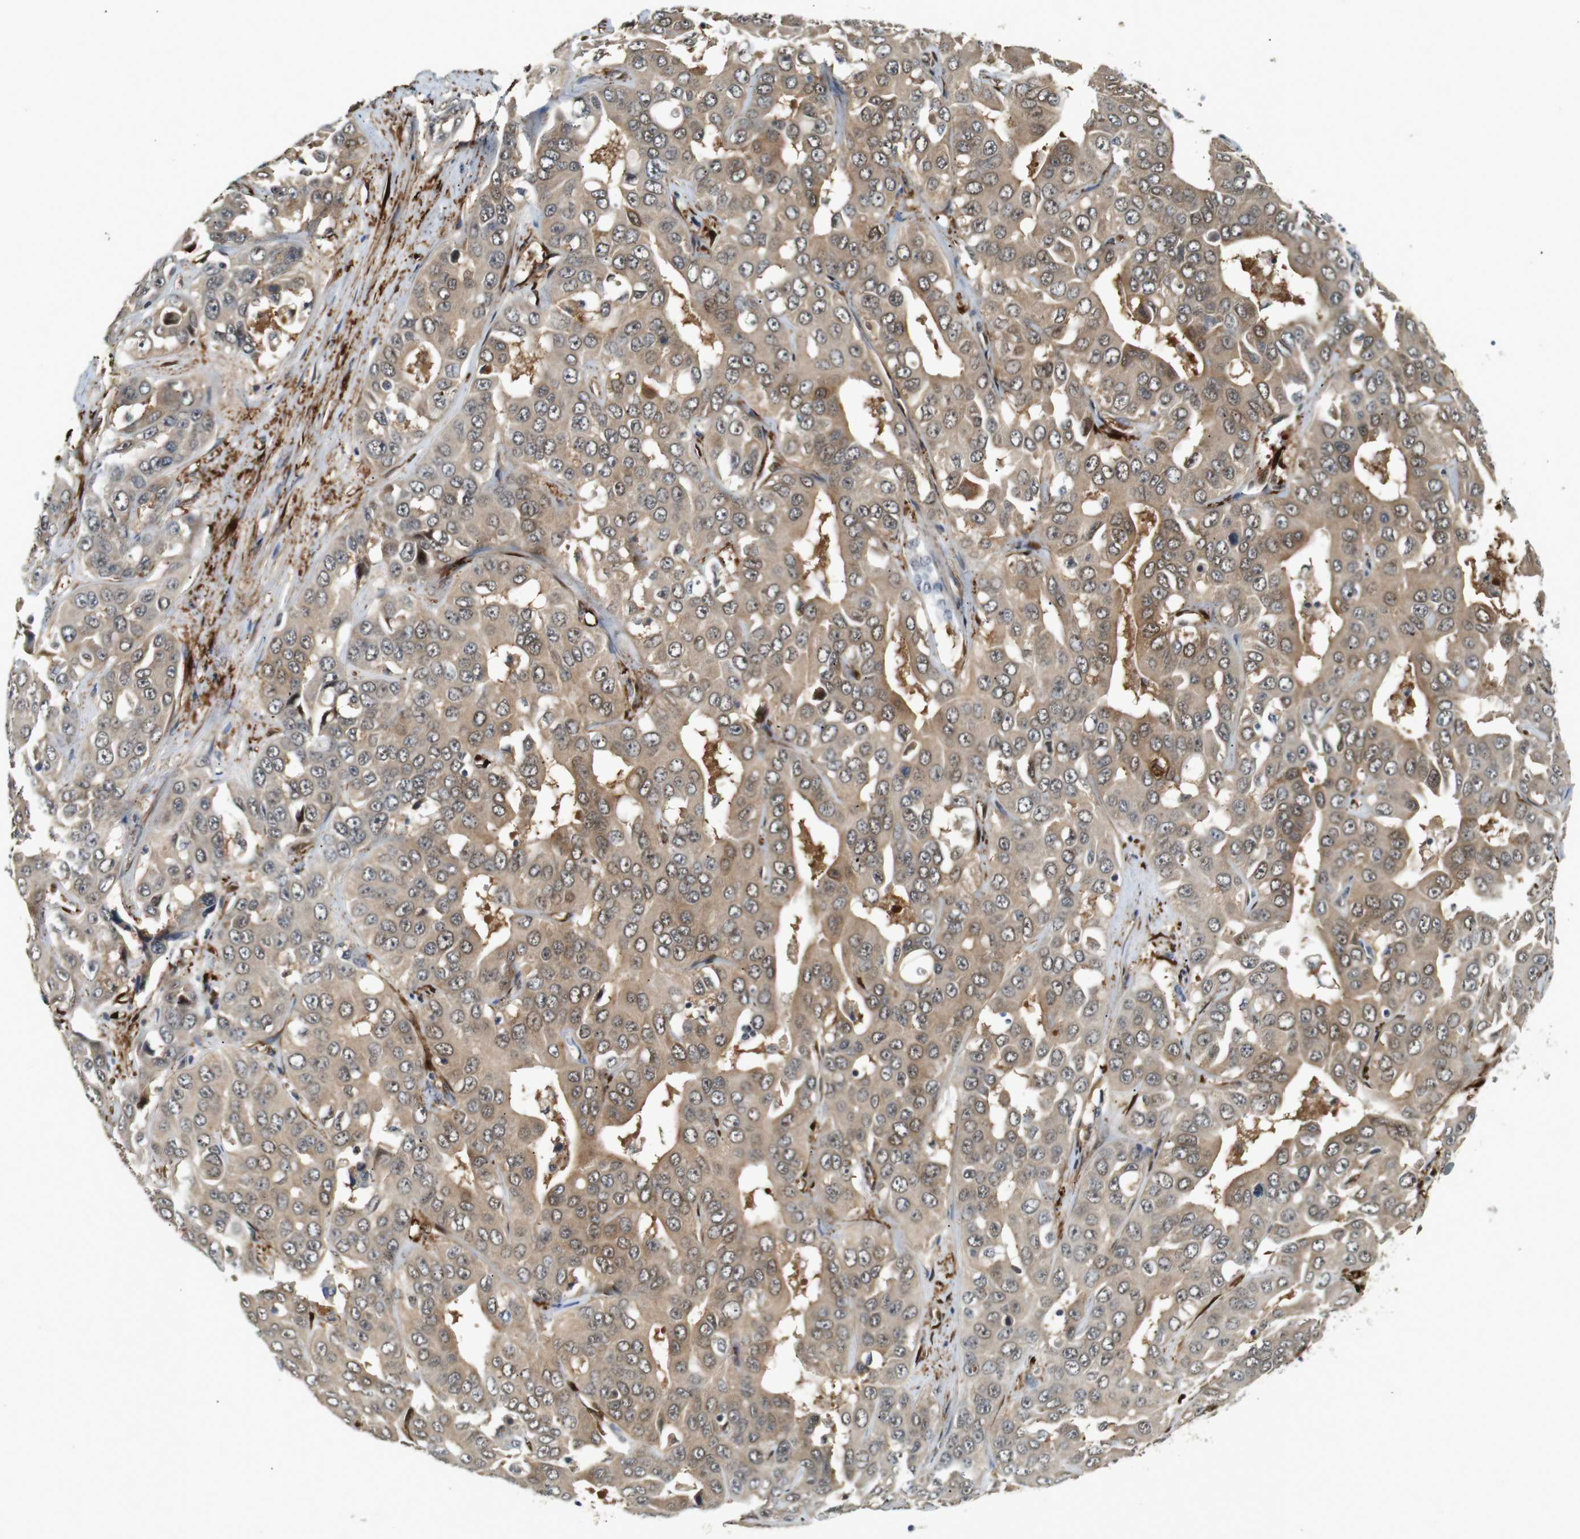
{"staining": {"intensity": "moderate", "quantity": ">75%", "location": "cytoplasmic/membranous,nuclear"}, "tissue": "liver cancer", "cell_type": "Tumor cells", "image_type": "cancer", "snomed": [{"axis": "morphology", "description": "Cholangiocarcinoma"}, {"axis": "topography", "description": "Liver"}], "caption": "The photomicrograph shows staining of liver cancer (cholangiocarcinoma), revealing moderate cytoplasmic/membranous and nuclear protein staining (brown color) within tumor cells.", "gene": "LXN", "patient": {"sex": "female", "age": 52}}